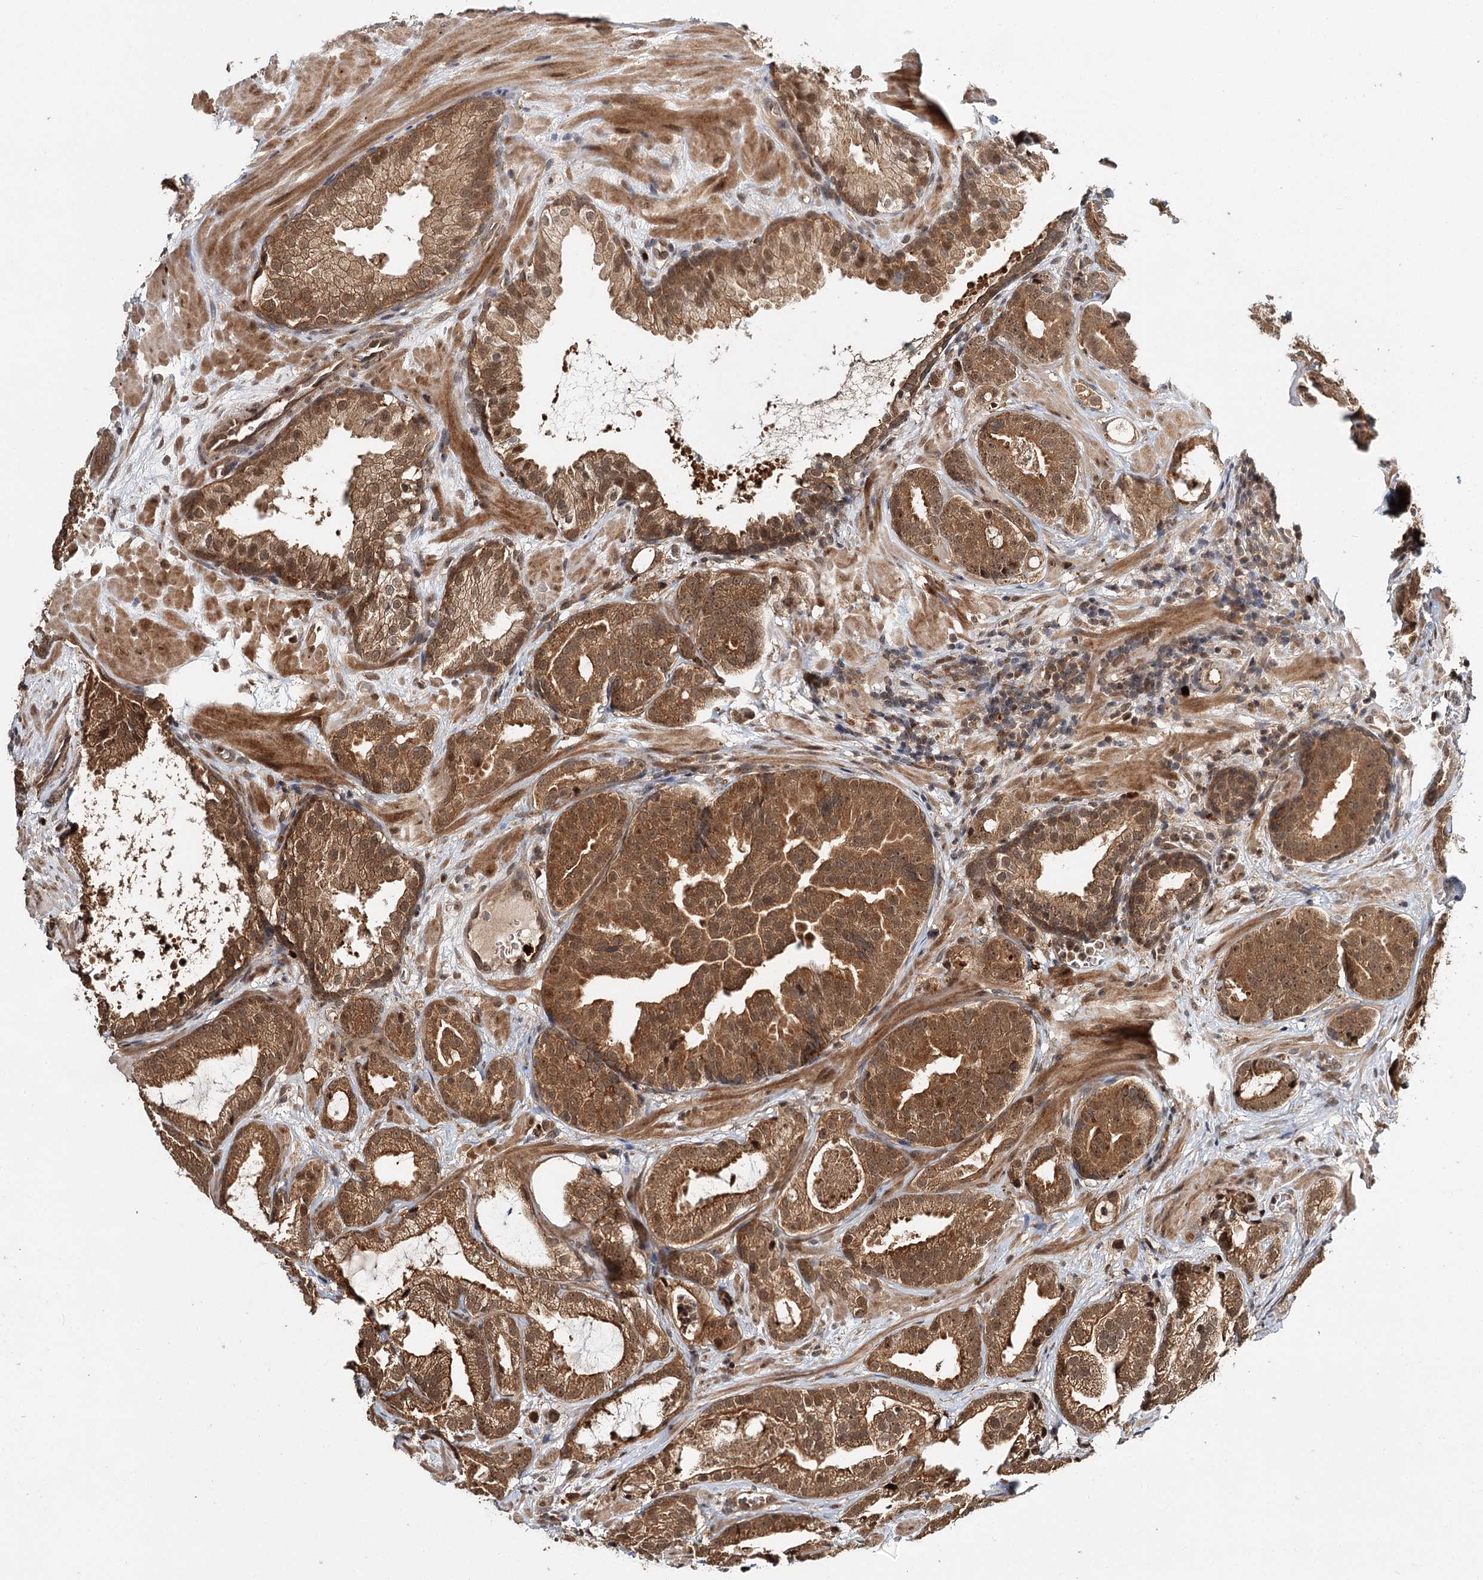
{"staining": {"intensity": "moderate", "quantity": ">75%", "location": "cytoplasmic/membranous,nuclear"}, "tissue": "prostate cancer", "cell_type": "Tumor cells", "image_type": "cancer", "snomed": [{"axis": "morphology", "description": "Adenocarcinoma, High grade"}, {"axis": "topography", "description": "Prostate"}], "caption": "Human prostate cancer stained with a brown dye demonstrates moderate cytoplasmic/membranous and nuclear positive staining in approximately >75% of tumor cells.", "gene": "N6AMT1", "patient": {"sex": "male", "age": 60}}